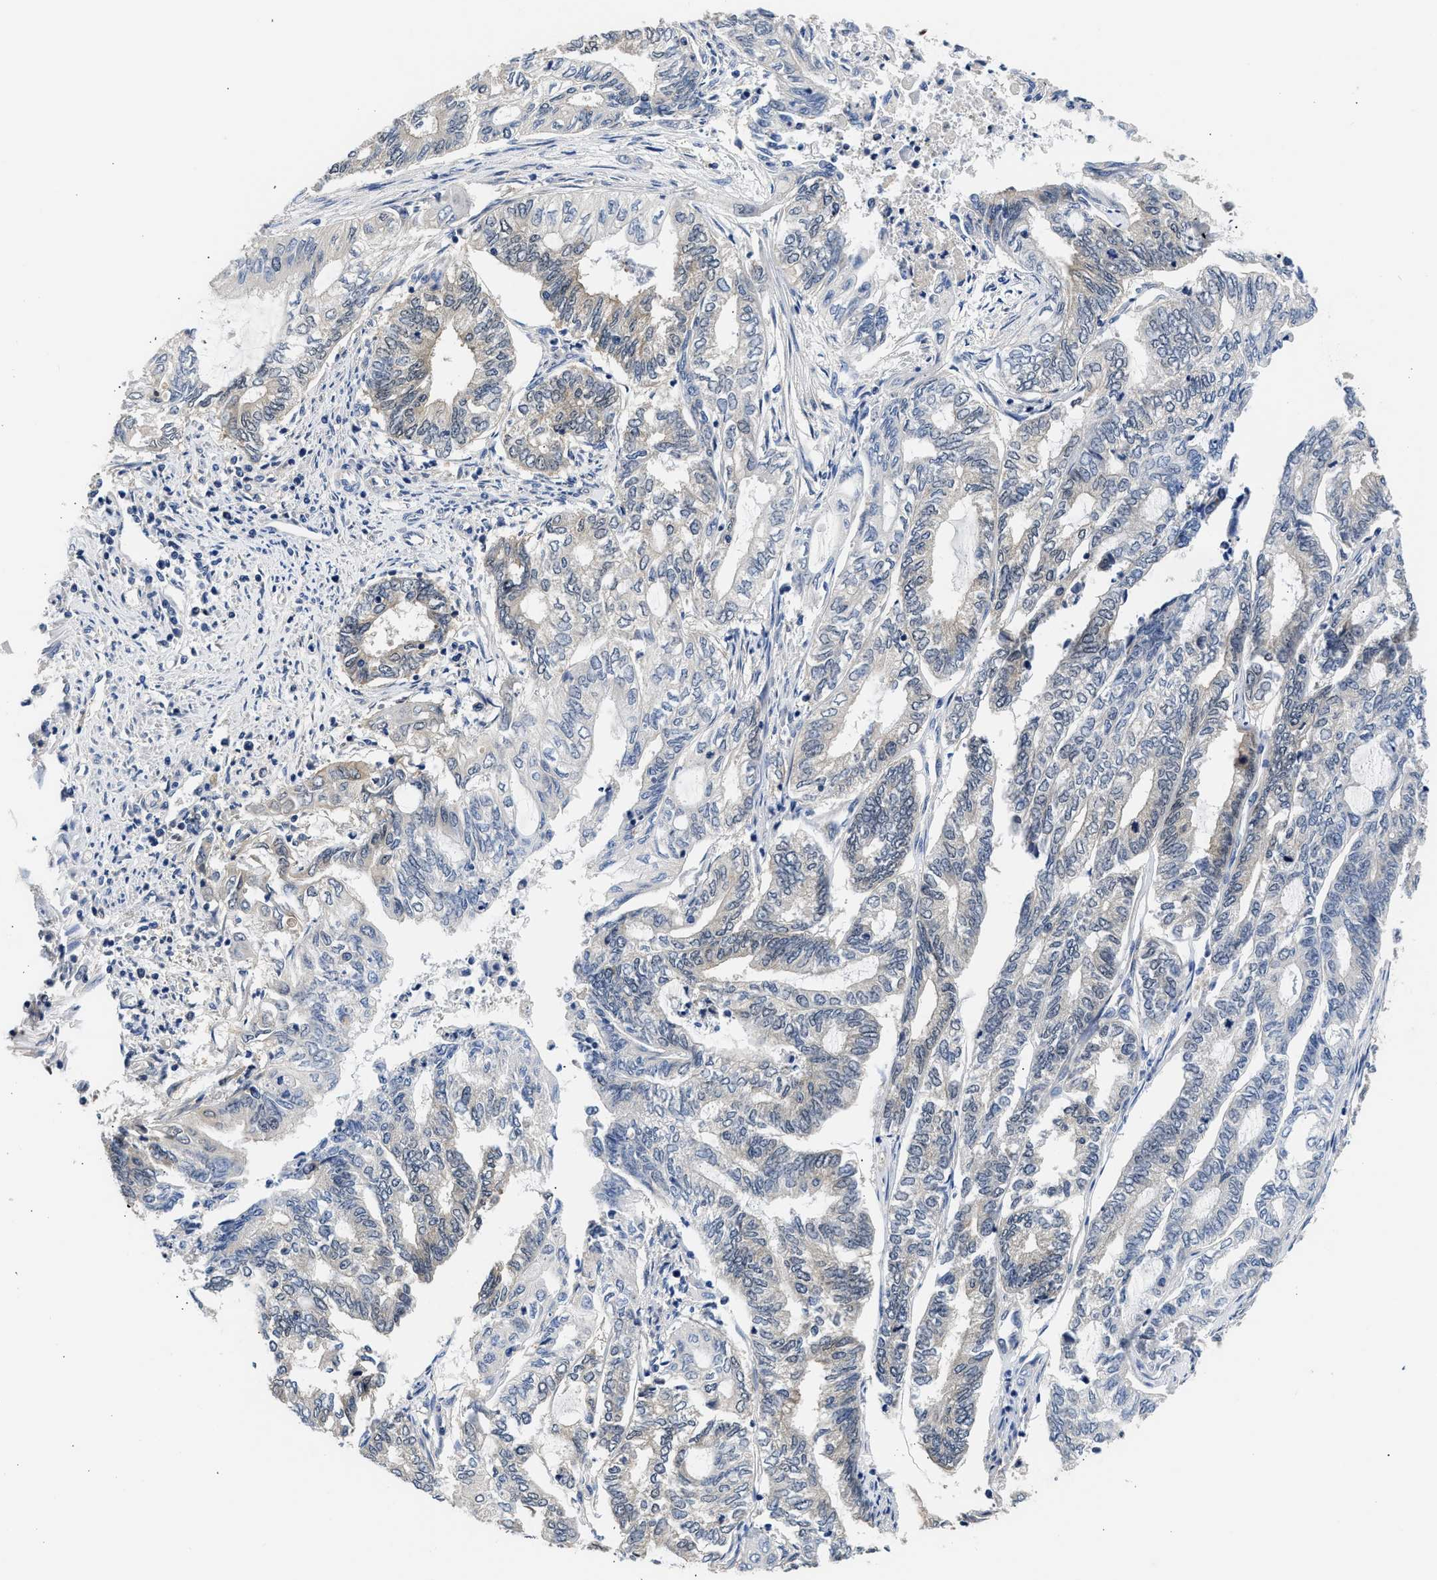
{"staining": {"intensity": "weak", "quantity": "<25%", "location": "cytoplasmic/membranous"}, "tissue": "endometrial cancer", "cell_type": "Tumor cells", "image_type": "cancer", "snomed": [{"axis": "morphology", "description": "Adenocarcinoma, NOS"}, {"axis": "topography", "description": "Uterus"}, {"axis": "topography", "description": "Endometrium"}], "caption": "This is an immunohistochemistry (IHC) photomicrograph of human adenocarcinoma (endometrial). There is no positivity in tumor cells.", "gene": "XPO5", "patient": {"sex": "female", "age": 70}}